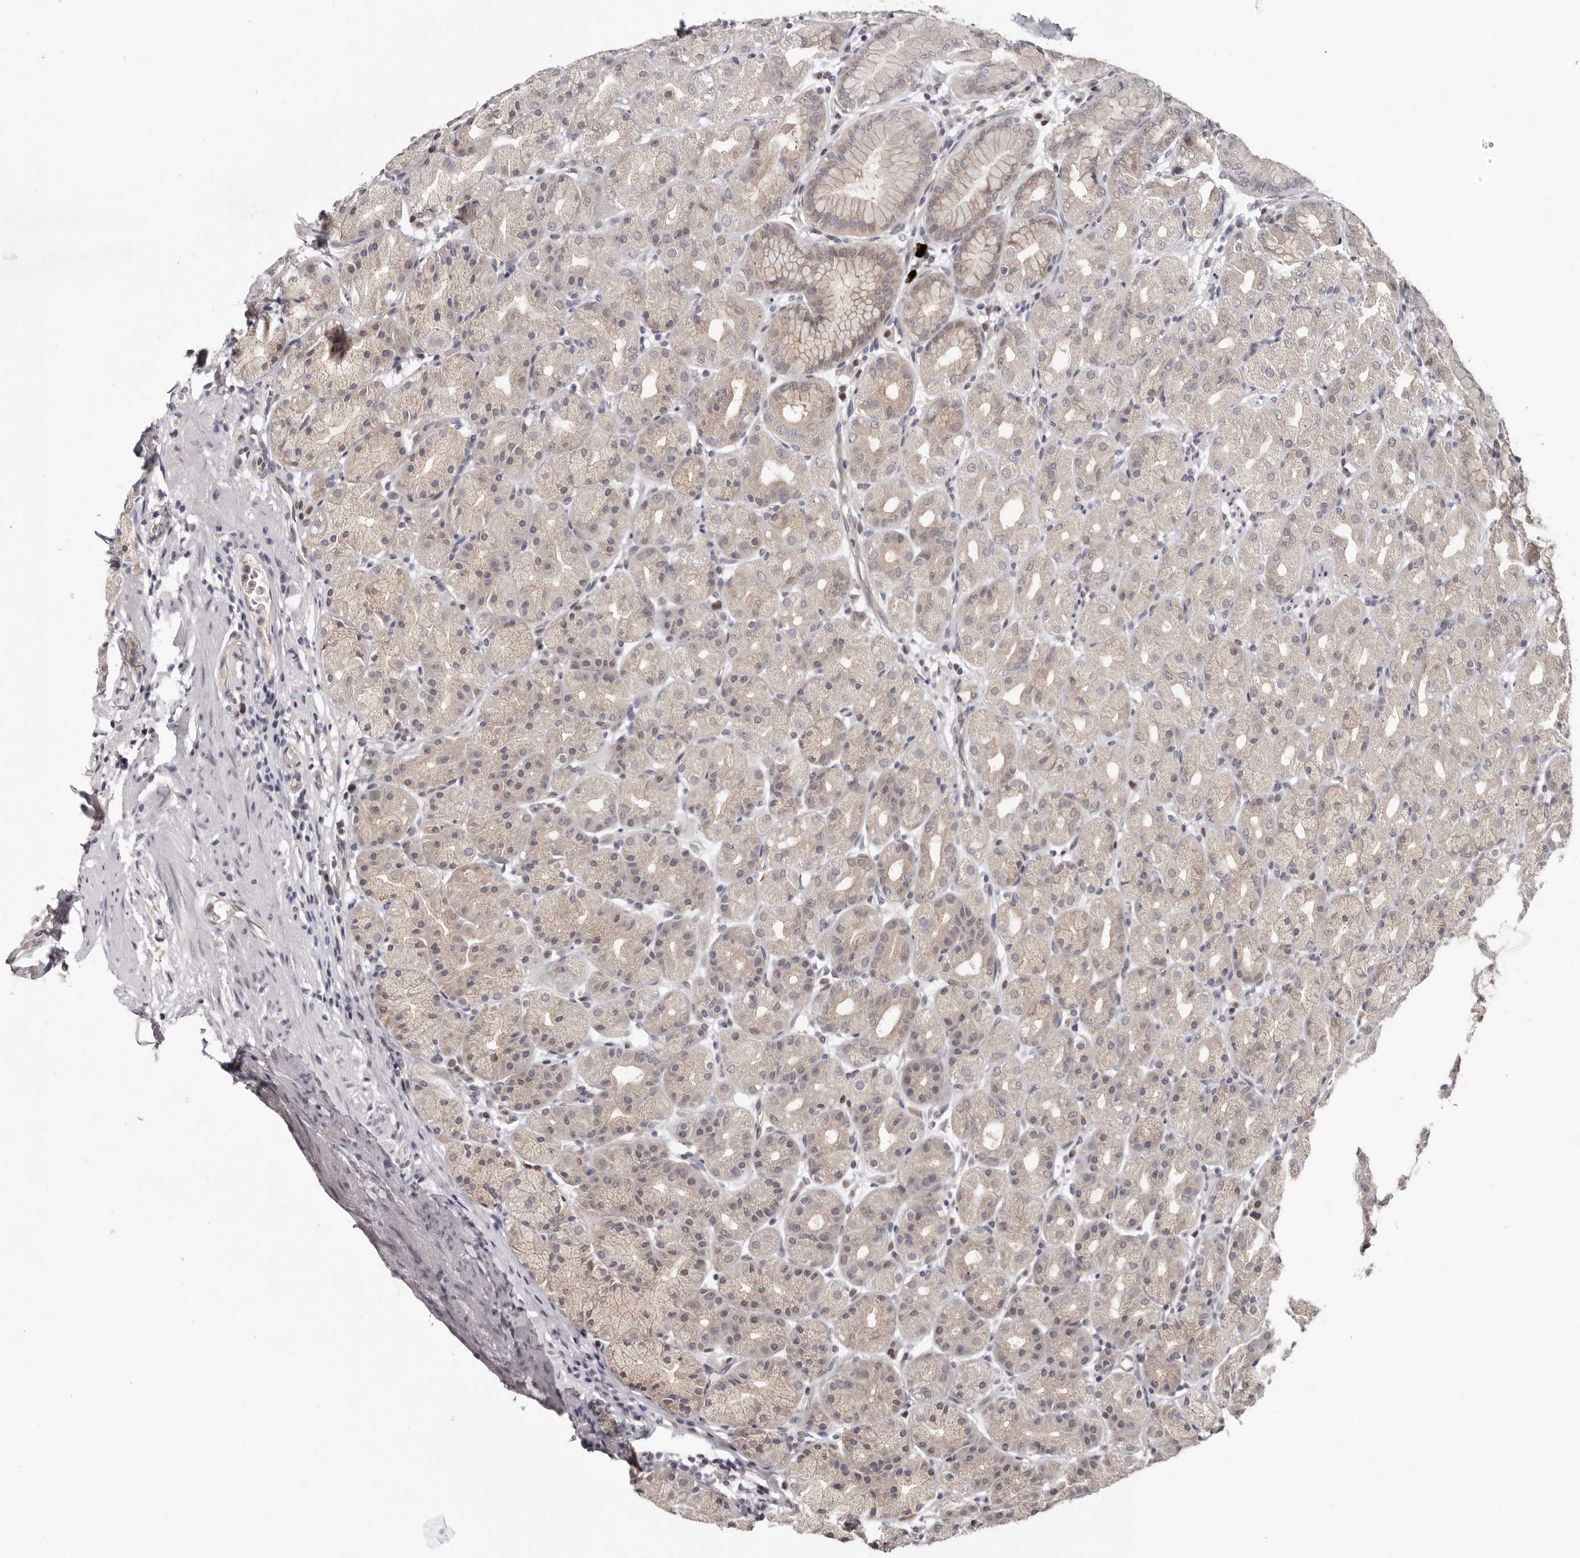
{"staining": {"intensity": "moderate", "quantity": "25%-75%", "location": "cytoplasmic/membranous,nuclear"}, "tissue": "stomach", "cell_type": "Glandular cells", "image_type": "normal", "snomed": [{"axis": "morphology", "description": "Normal tissue, NOS"}, {"axis": "topography", "description": "Stomach, upper"}], "caption": "Glandular cells demonstrate medium levels of moderate cytoplasmic/membranous,nuclear expression in approximately 25%-75% of cells in normal human stomach.", "gene": "TBX5", "patient": {"sex": "male", "age": 68}}